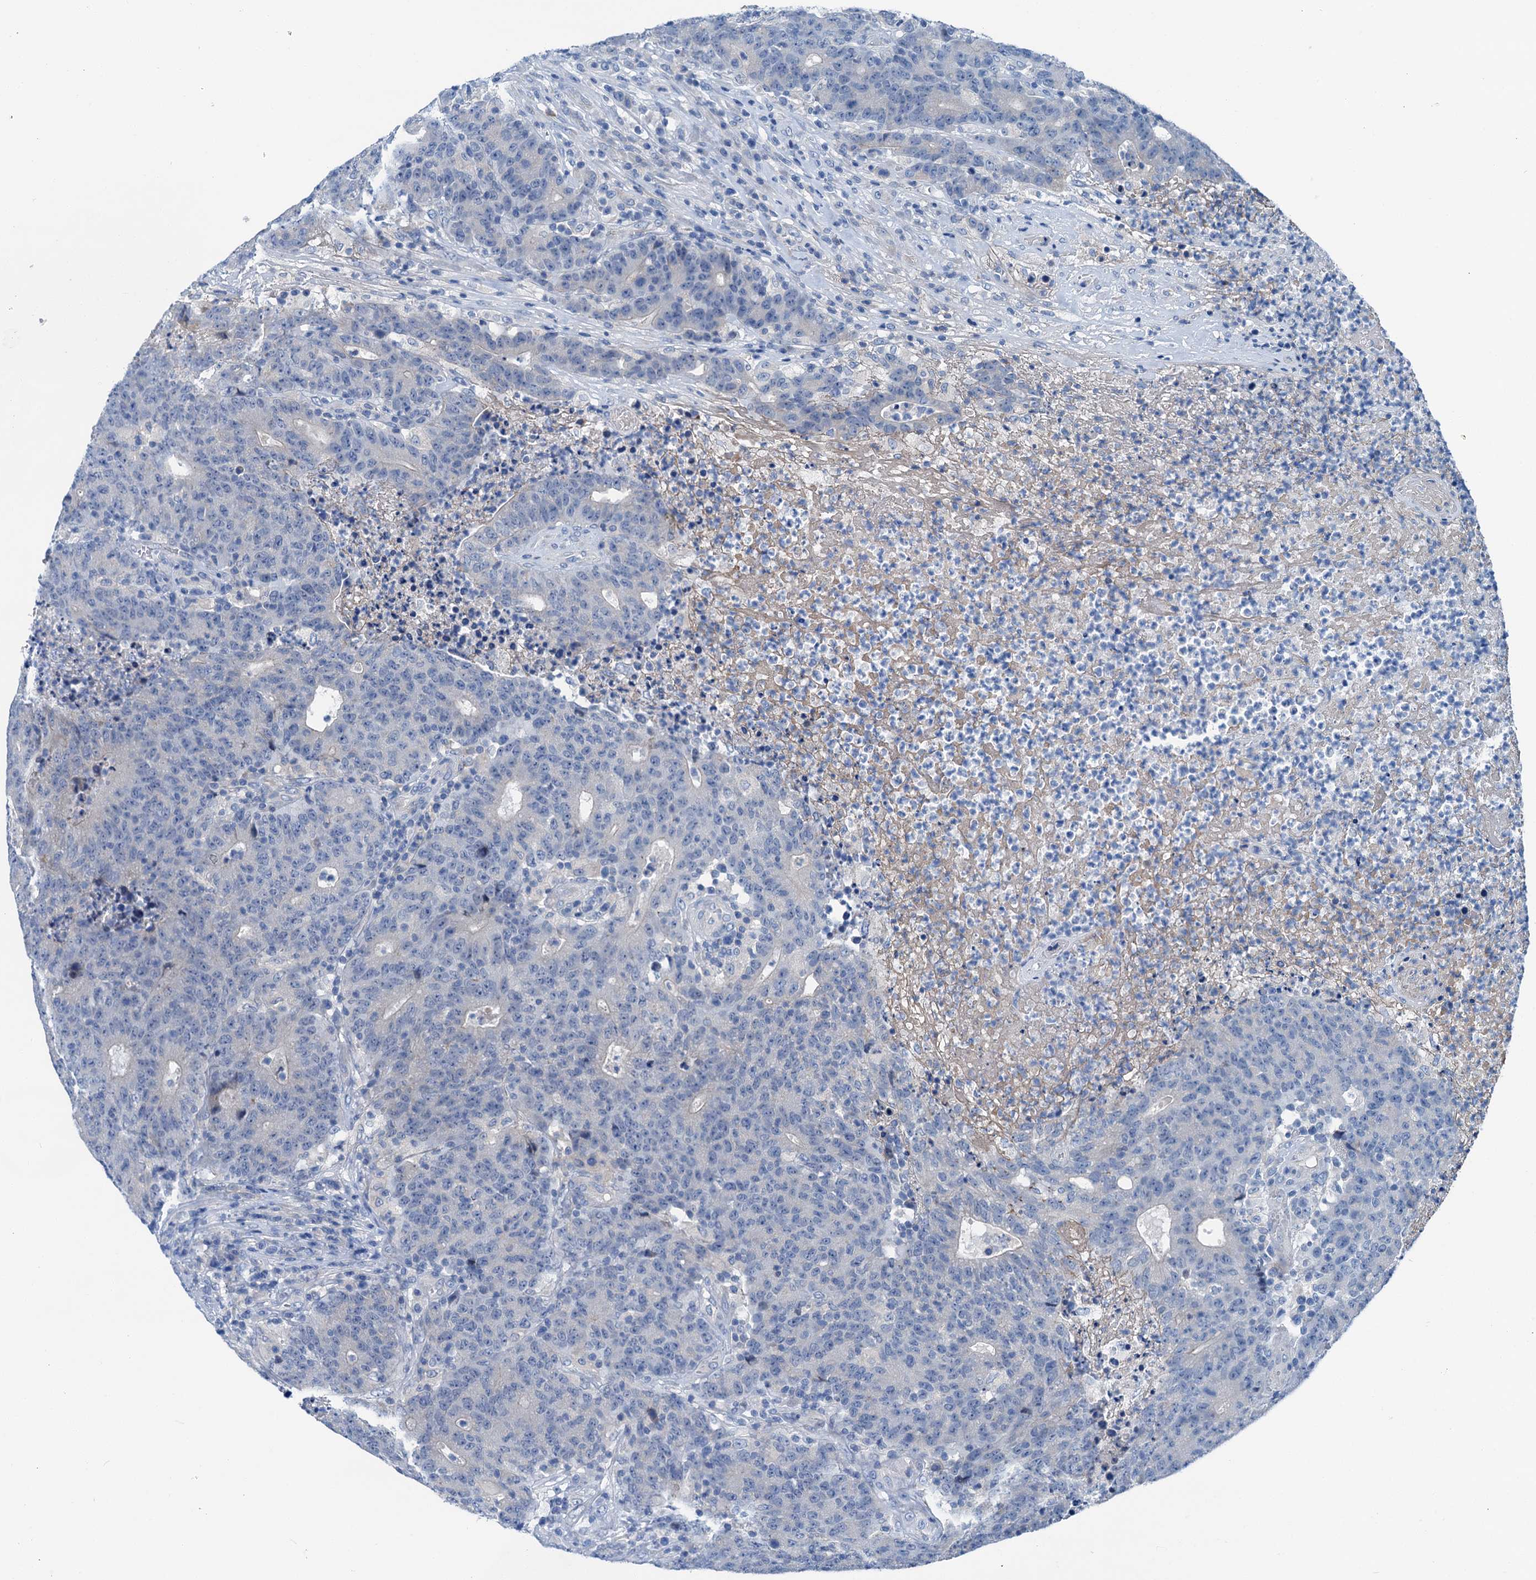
{"staining": {"intensity": "negative", "quantity": "none", "location": "none"}, "tissue": "colorectal cancer", "cell_type": "Tumor cells", "image_type": "cancer", "snomed": [{"axis": "morphology", "description": "Adenocarcinoma, NOS"}, {"axis": "topography", "description": "Colon"}], "caption": "Tumor cells are negative for protein expression in human adenocarcinoma (colorectal).", "gene": "KNDC1", "patient": {"sex": "female", "age": 75}}